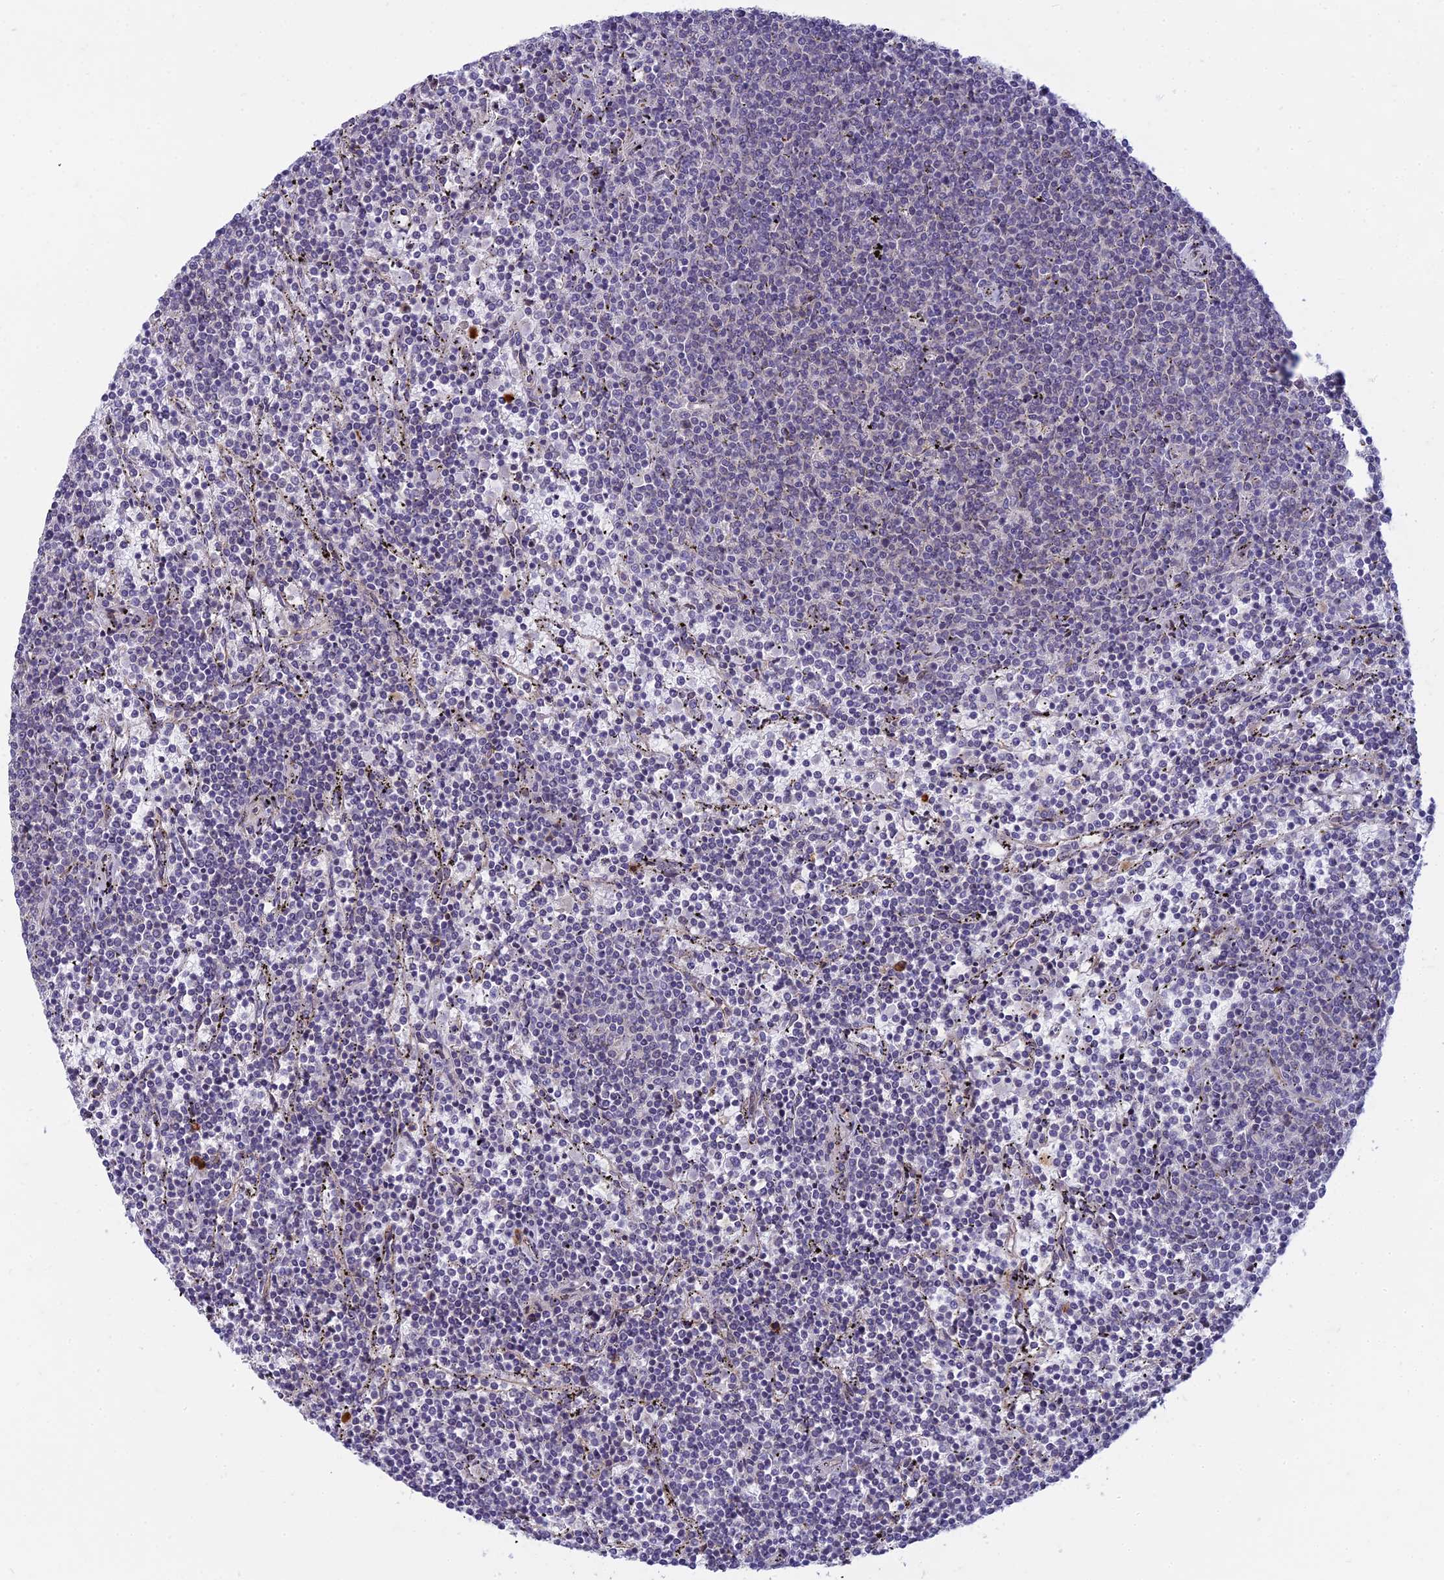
{"staining": {"intensity": "negative", "quantity": "none", "location": "none"}, "tissue": "lymphoma", "cell_type": "Tumor cells", "image_type": "cancer", "snomed": [{"axis": "morphology", "description": "Malignant lymphoma, non-Hodgkin's type, Low grade"}, {"axis": "topography", "description": "Spleen"}], "caption": "Immunohistochemistry (IHC) micrograph of neoplastic tissue: human low-grade malignant lymphoma, non-Hodgkin's type stained with DAB (3,3'-diaminobenzidine) displays no significant protein positivity in tumor cells.", "gene": "DTX2", "patient": {"sex": "female", "age": 50}}